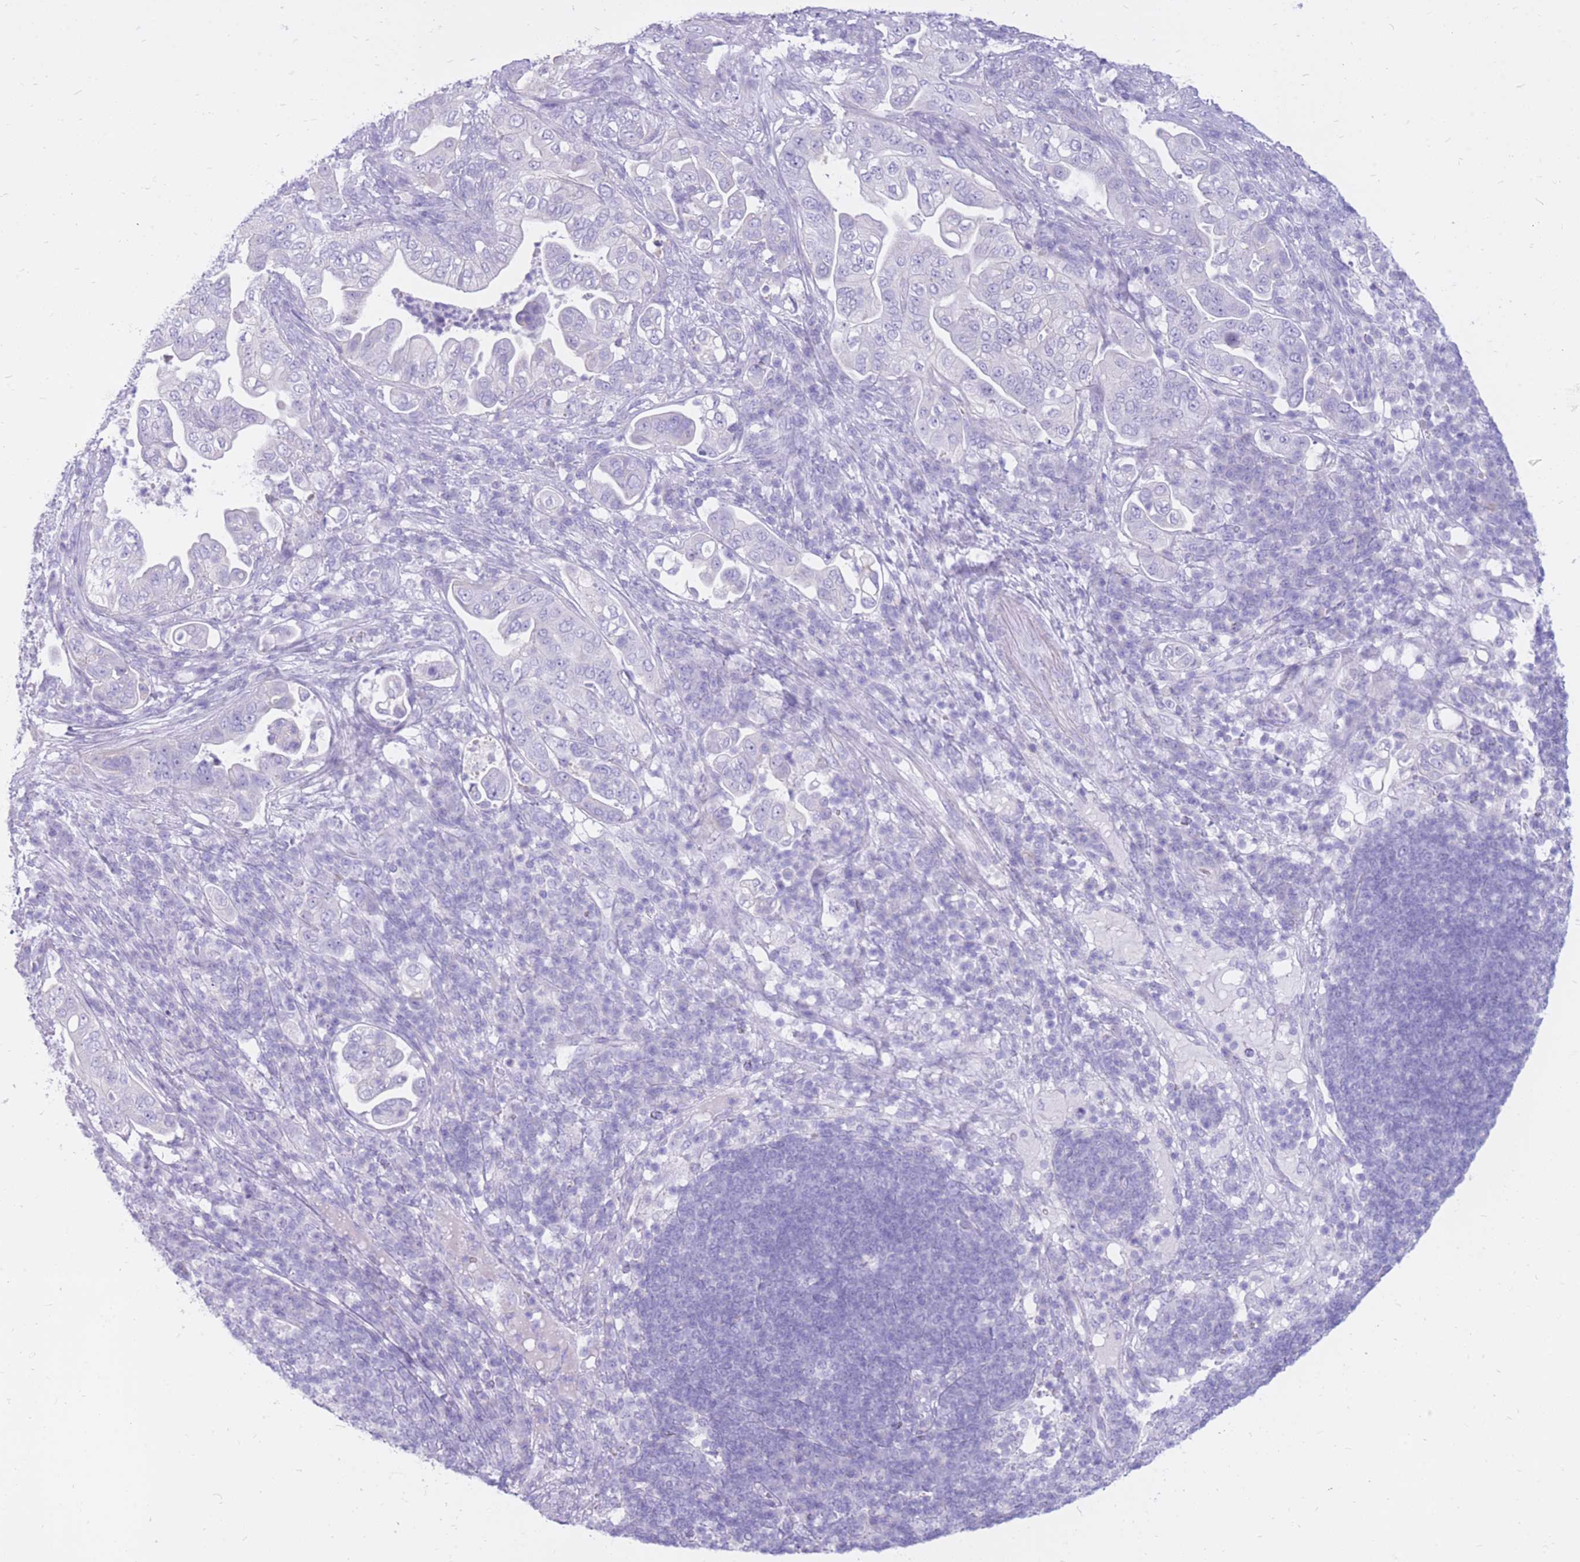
{"staining": {"intensity": "negative", "quantity": "none", "location": "none"}, "tissue": "pancreatic cancer", "cell_type": "Tumor cells", "image_type": "cancer", "snomed": [{"axis": "morphology", "description": "Adenocarcinoma, NOS"}, {"axis": "topography", "description": "Pancreas"}], "caption": "The photomicrograph displays no significant expression in tumor cells of pancreatic cancer. (DAB (3,3'-diaminobenzidine) IHC with hematoxylin counter stain).", "gene": "CYP21A2", "patient": {"sex": "female", "age": 63}}